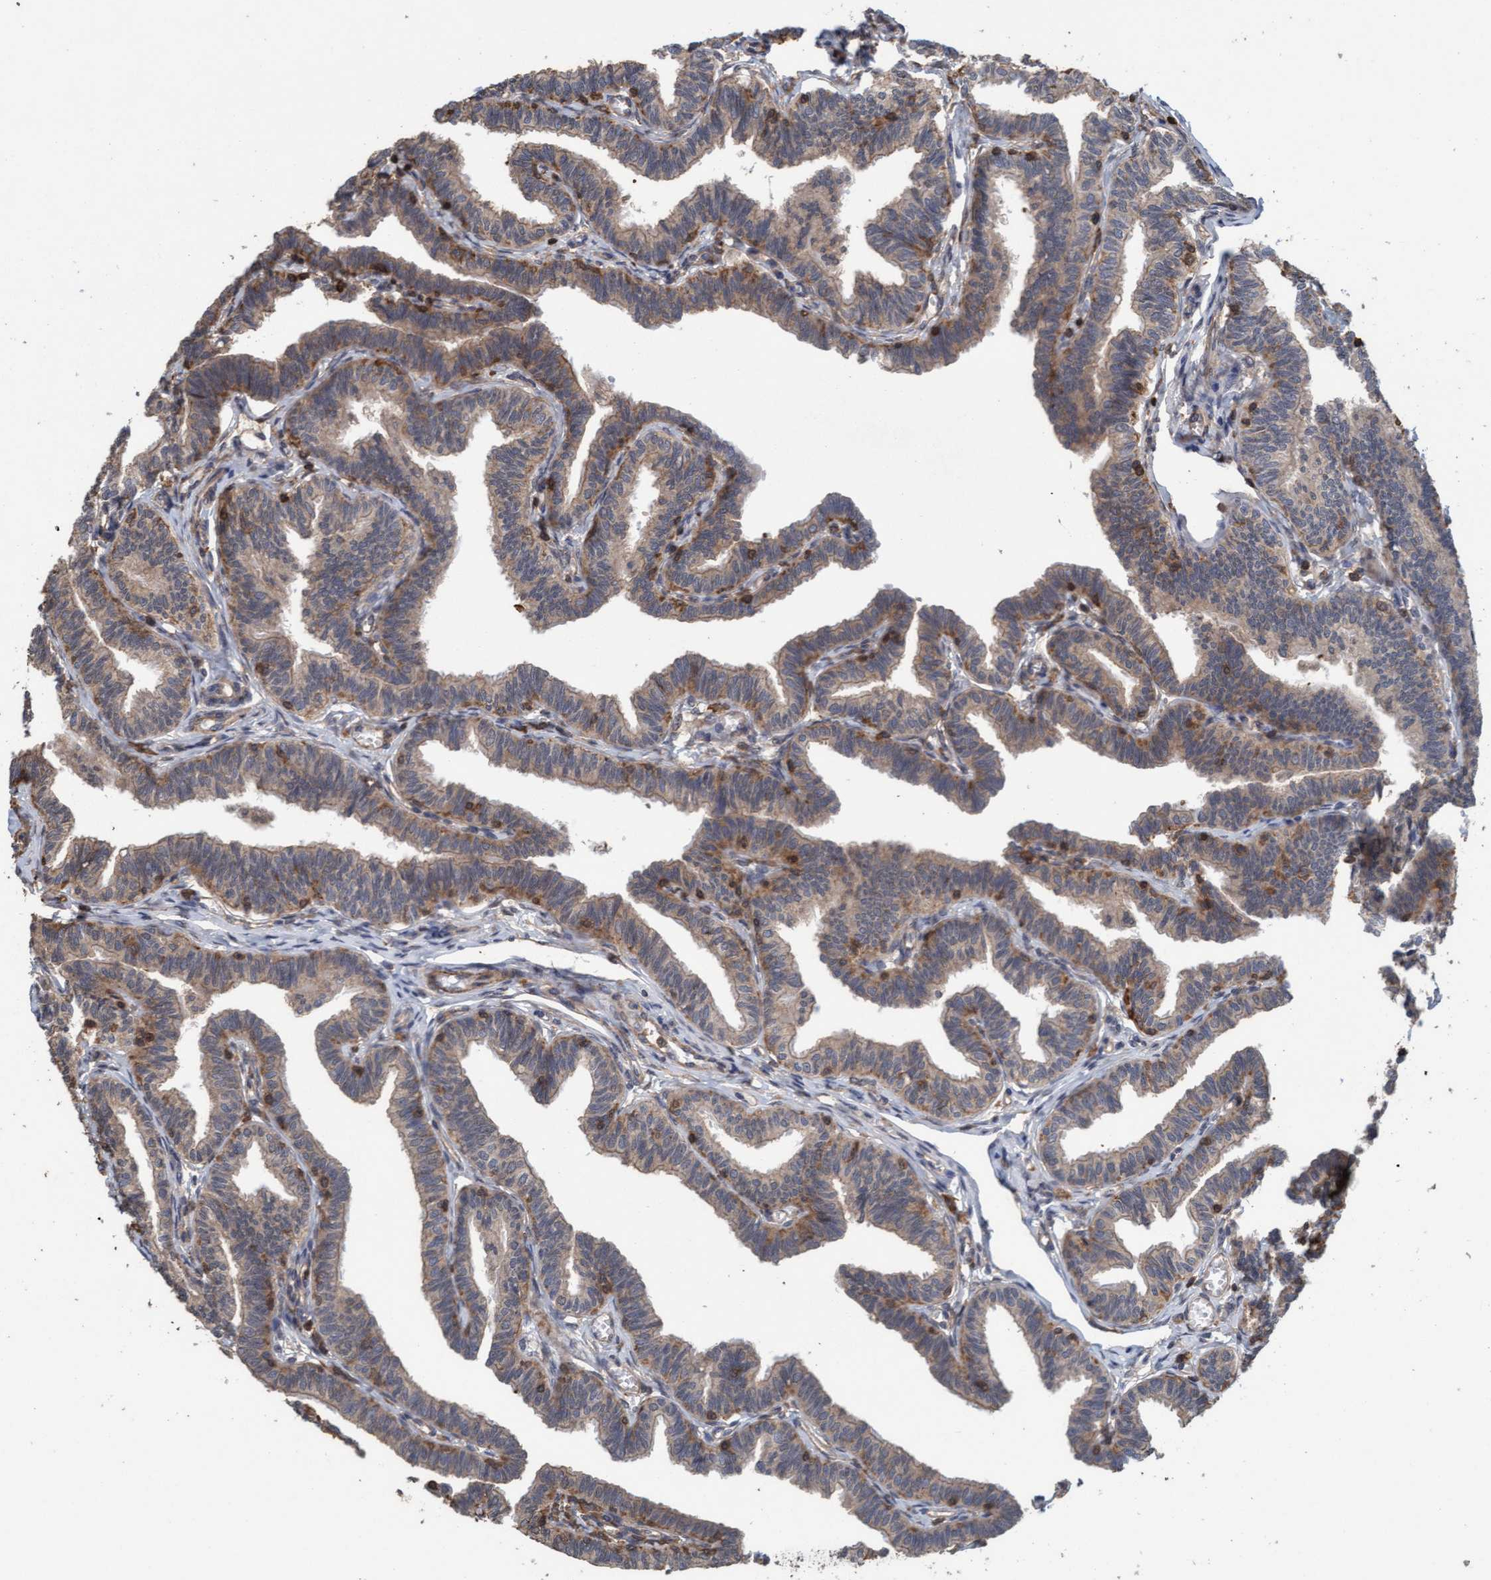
{"staining": {"intensity": "moderate", "quantity": ">75%", "location": "cytoplasmic/membranous"}, "tissue": "fallopian tube", "cell_type": "Glandular cells", "image_type": "normal", "snomed": [{"axis": "morphology", "description": "Normal tissue, NOS"}, {"axis": "topography", "description": "Fallopian tube"}, {"axis": "topography", "description": "Ovary"}], "caption": "This photomicrograph reveals unremarkable fallopian tube stained with immunohistochemistry (IHC) to label a protein in brown. The cytoplasmic/membranous of glandular cells show moderate positivity for the protein. Nuclei are counter-stained blue.", "gene": "FXR2", "patient": {"sex": "female", "age": 23}}